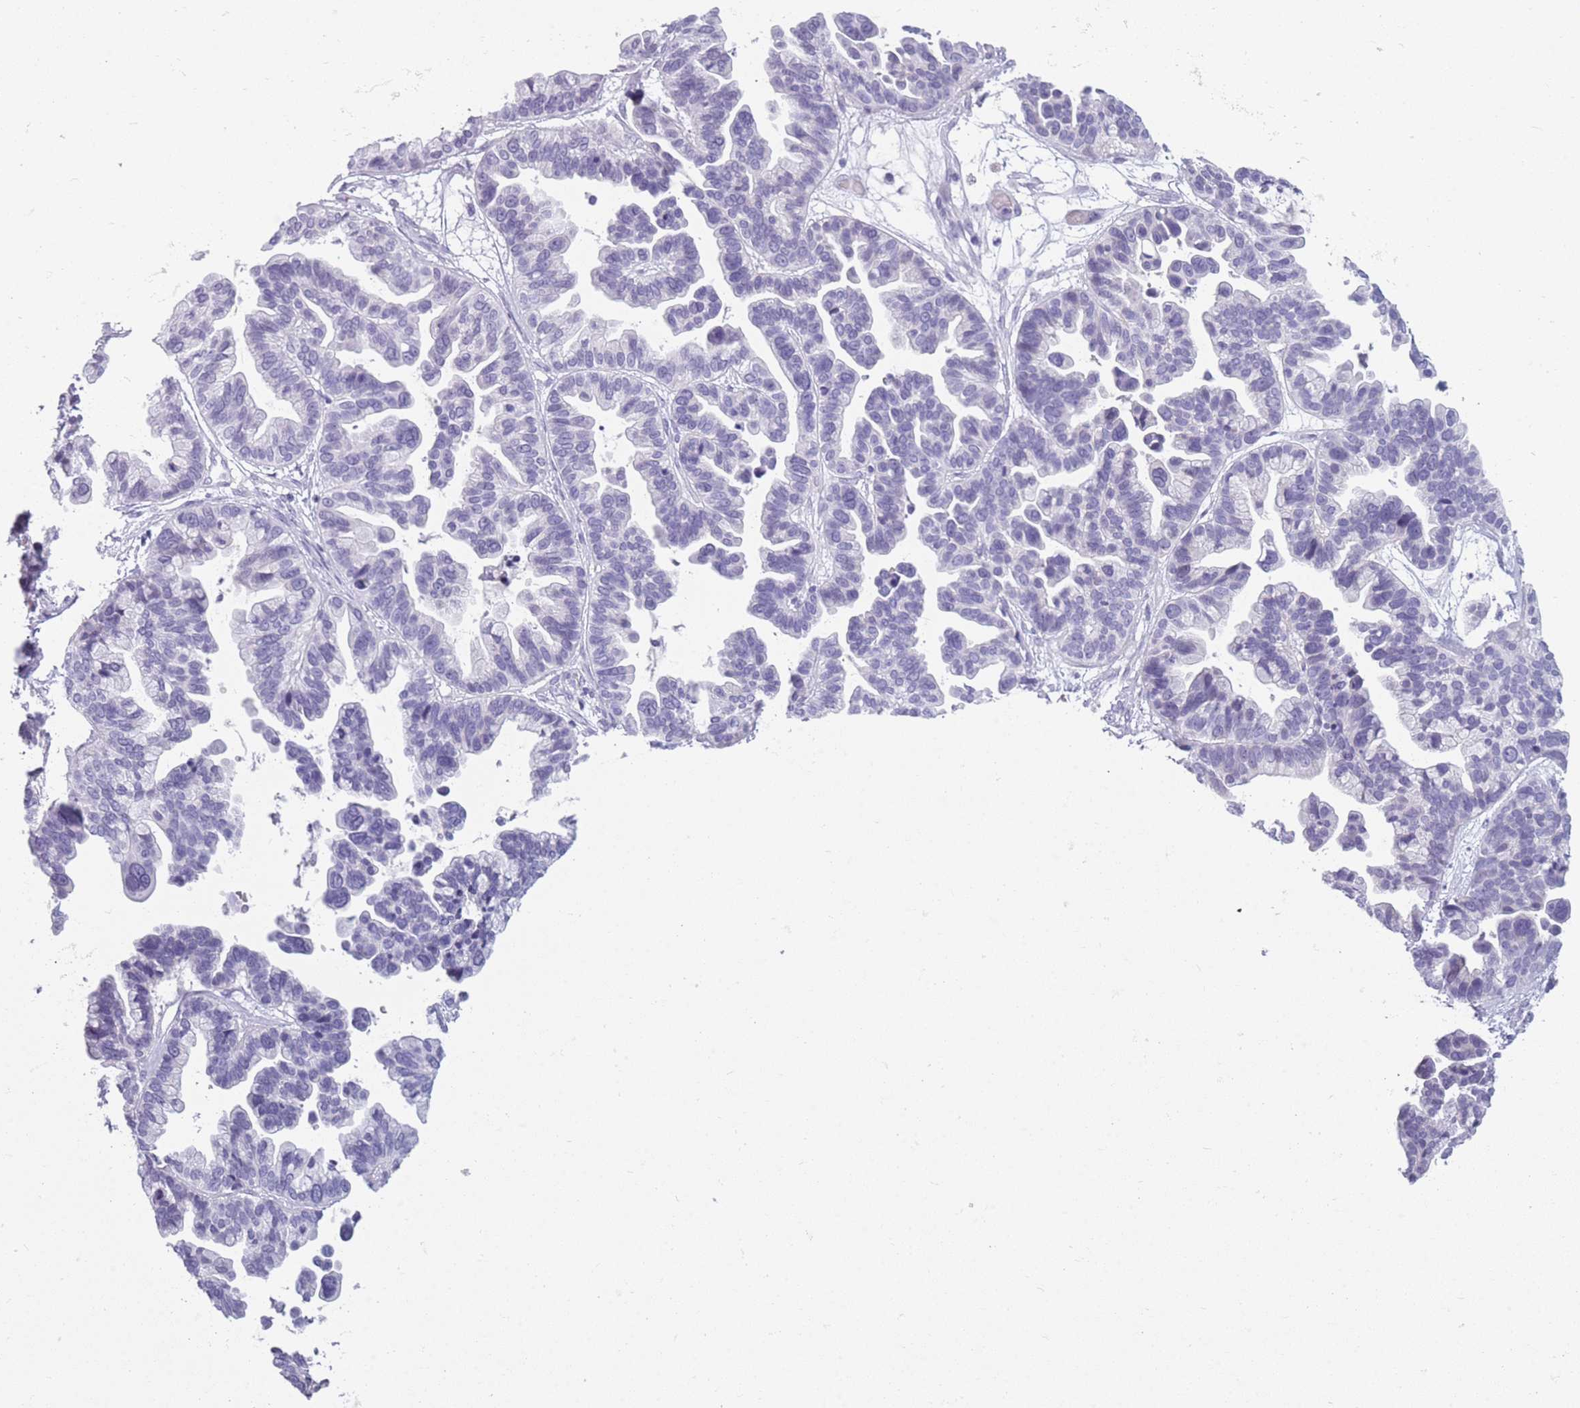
{"staining": {"intensity": "negative", "quantity": "none", "location": "none"}, "tissue": "ovarian cancer", "cell_type": "Tumor cells", "image_type": "cancer", "snomed": [{"axis": "morphology", "description": "Cystadenocarcinoma, serous, NOS"}, {"axis": "topography", "description": "Ovary"}], "caption": "This is an IHC photomicrograph of ovarian cancer. There is no staining in tumor cells.", "gene": "GOLGA6D", "patient": {"sex": "female", "age": 56}}